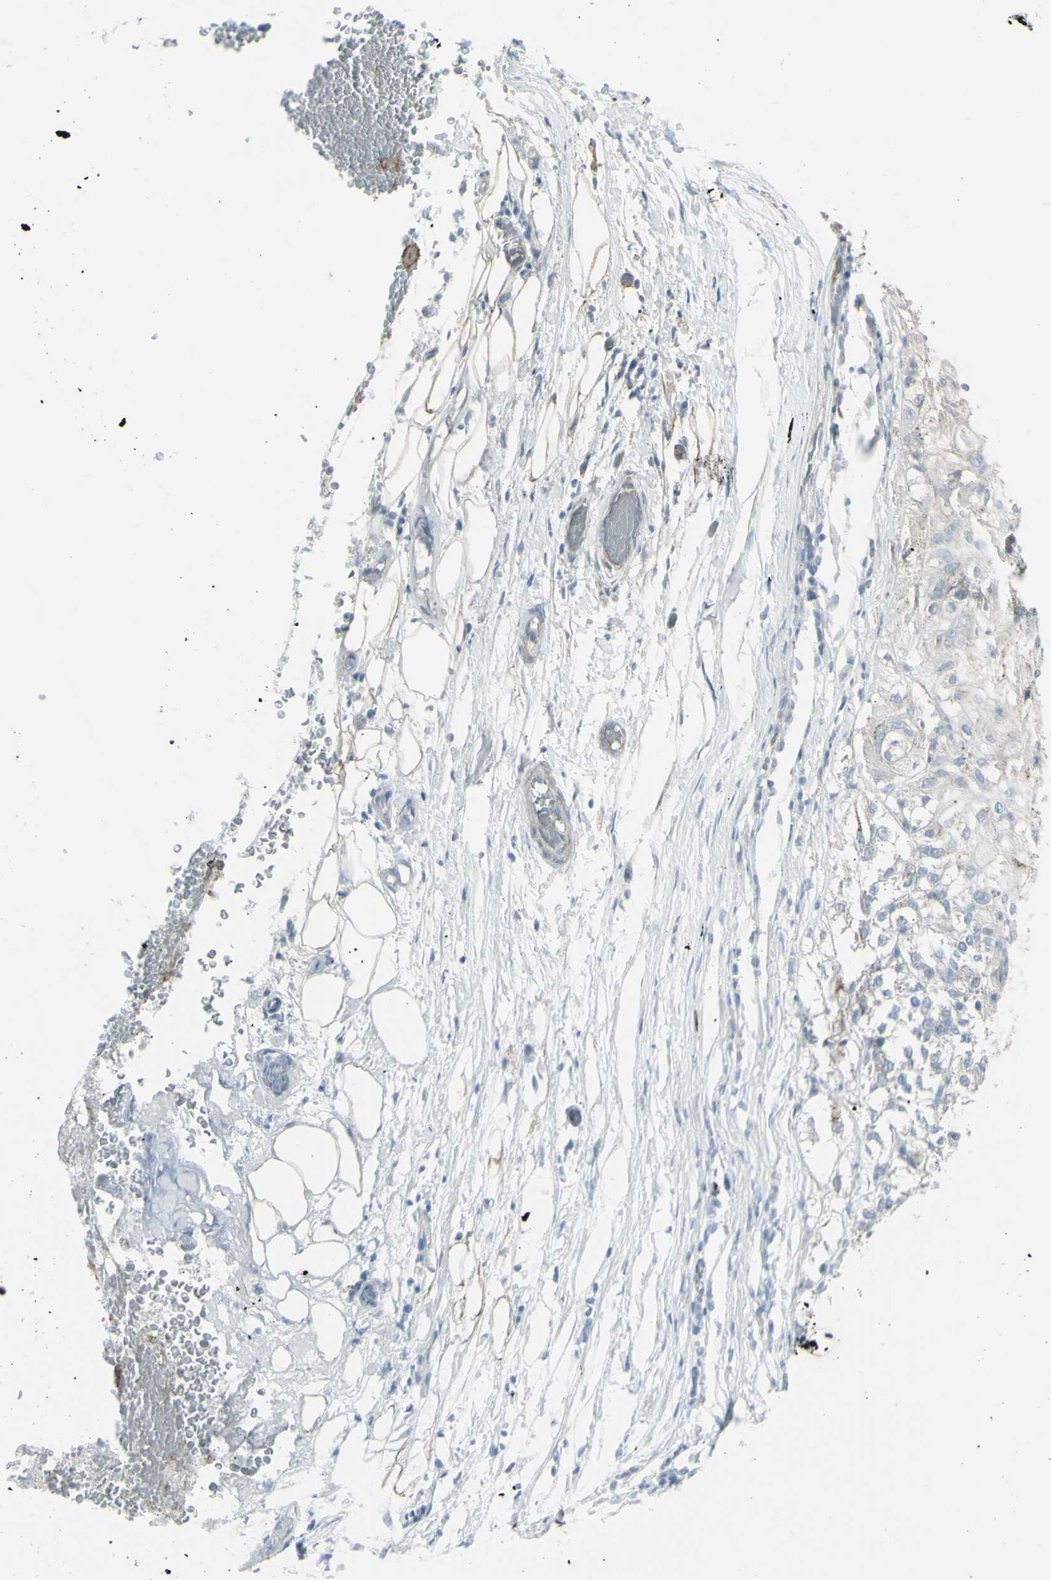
{"staining": {"intensity": "negative", "quantity": "none", "location": "none"}, "tissue": "lung cancer", "cell_type": "Tumor cells", "image_type": "cancer", "snomed": [{"axis": "morphology", "description": "Inflammation, NOS"}, {"axis": "morphology", "description": "Squamous cell carcinoma, NOS"}, {"axis": "topography", "description": "Lymph node"}, {"axis": "topography", "description": "Soft tissue"}, {"axis": "topography", "description": "Lung"}], "caption": "Immunohistochemistry (IHC) of human lung squamous cell carcinoma reveals no staining in tumor cells.", "gene": "GALNT6", "patient": {"sex": "male", "age": 66}}